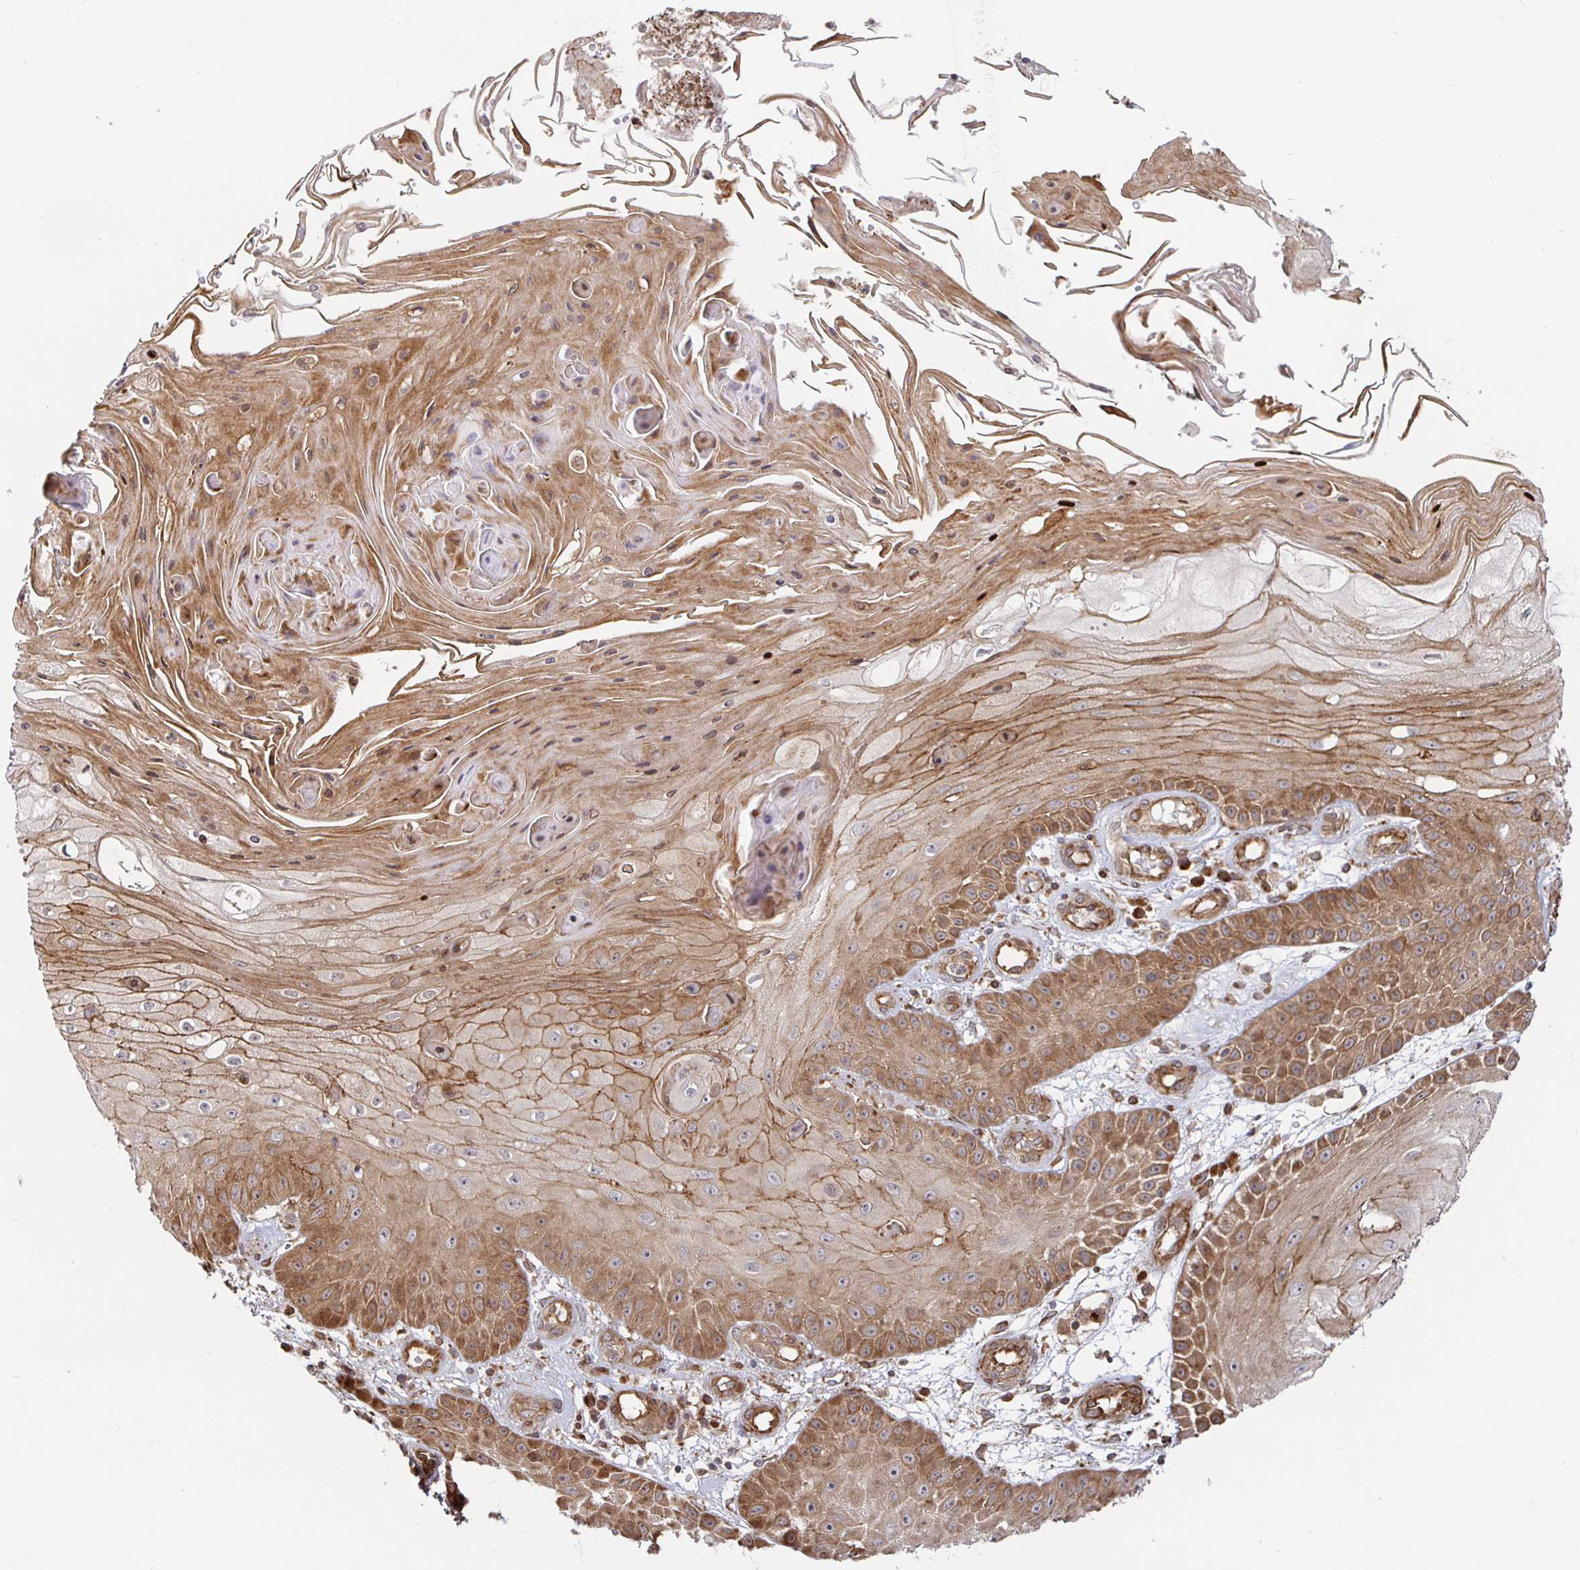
{"staining": {"intensity": "moderate", "quantity": ">75%", "location": "cytoplasmic/membranous"}, "tissue": "skin cancer", "cell_type": "Tumor cells", "image_type": "cancer", "snomed": [{"axis": "morphology", "description": "Squamous cell carcinoma, NOS"}, {"axis": "topography", "description": "Skin"}], "caption": "Protein staining displays moderate cytoplasmic/membranous expression in about >75% of tumor cells in squamous cell carcinoma (skin).", "gene": "STRAP", "patient": {"sex": "male", "age": 70}}